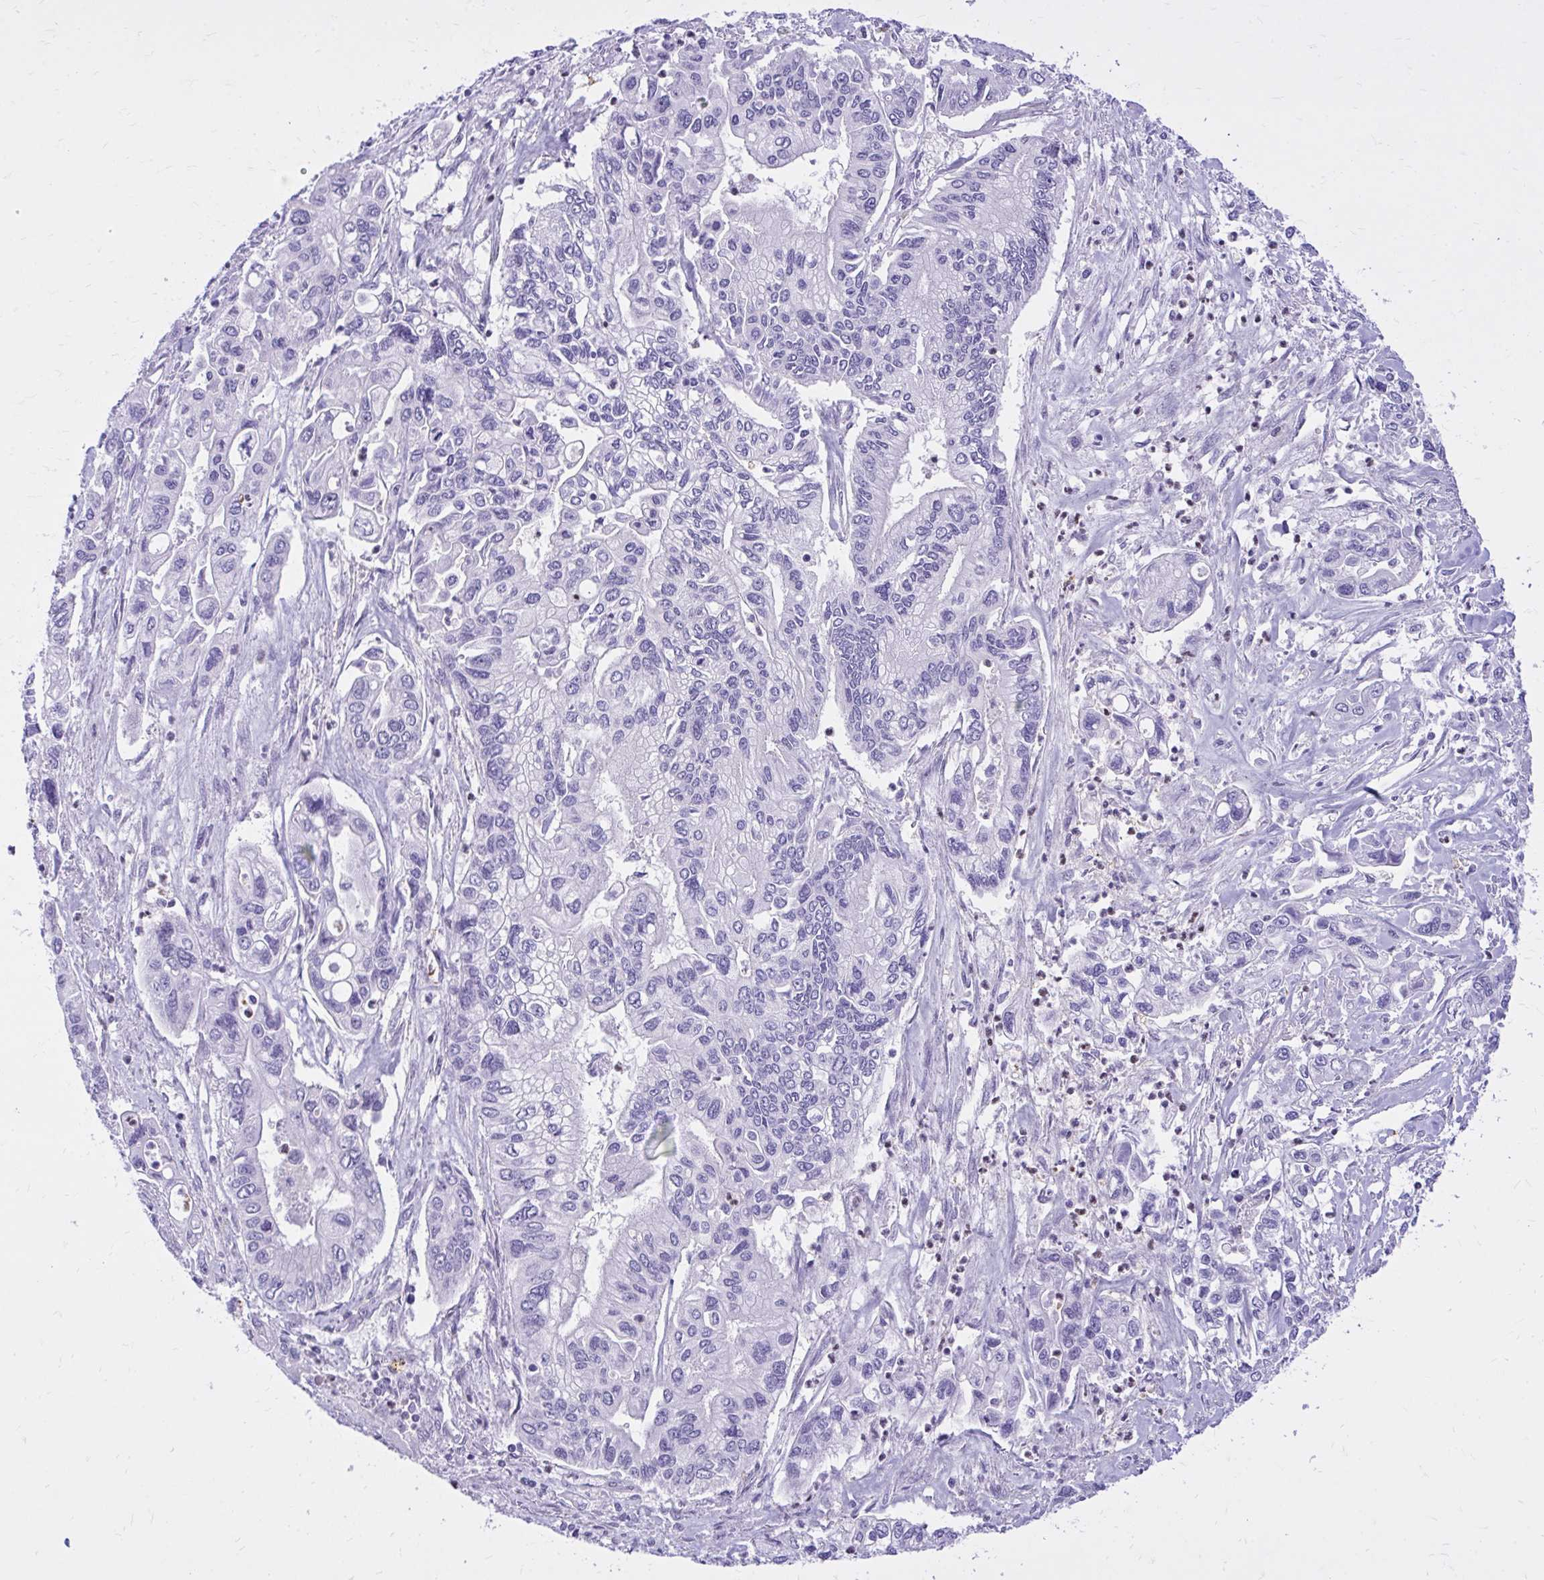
{"staining": {"intensity": "negative", "quantity": "none", "location": "none"}, "tissue": "pancreatic cancer", "cell_type": "Tumor cells", "image_type": "cancer", "snomed": [{"axis": "morphology", "description": "Adenocarcinoma, NOS"}, {"axis": "topography", "description": "Pancreas"}], "caption": "Tumor cells are negative for protein expression in human pancreatic cancer.", "gene": "ADAMTSL1", "patient": {"sex": "male", "age": 62}}